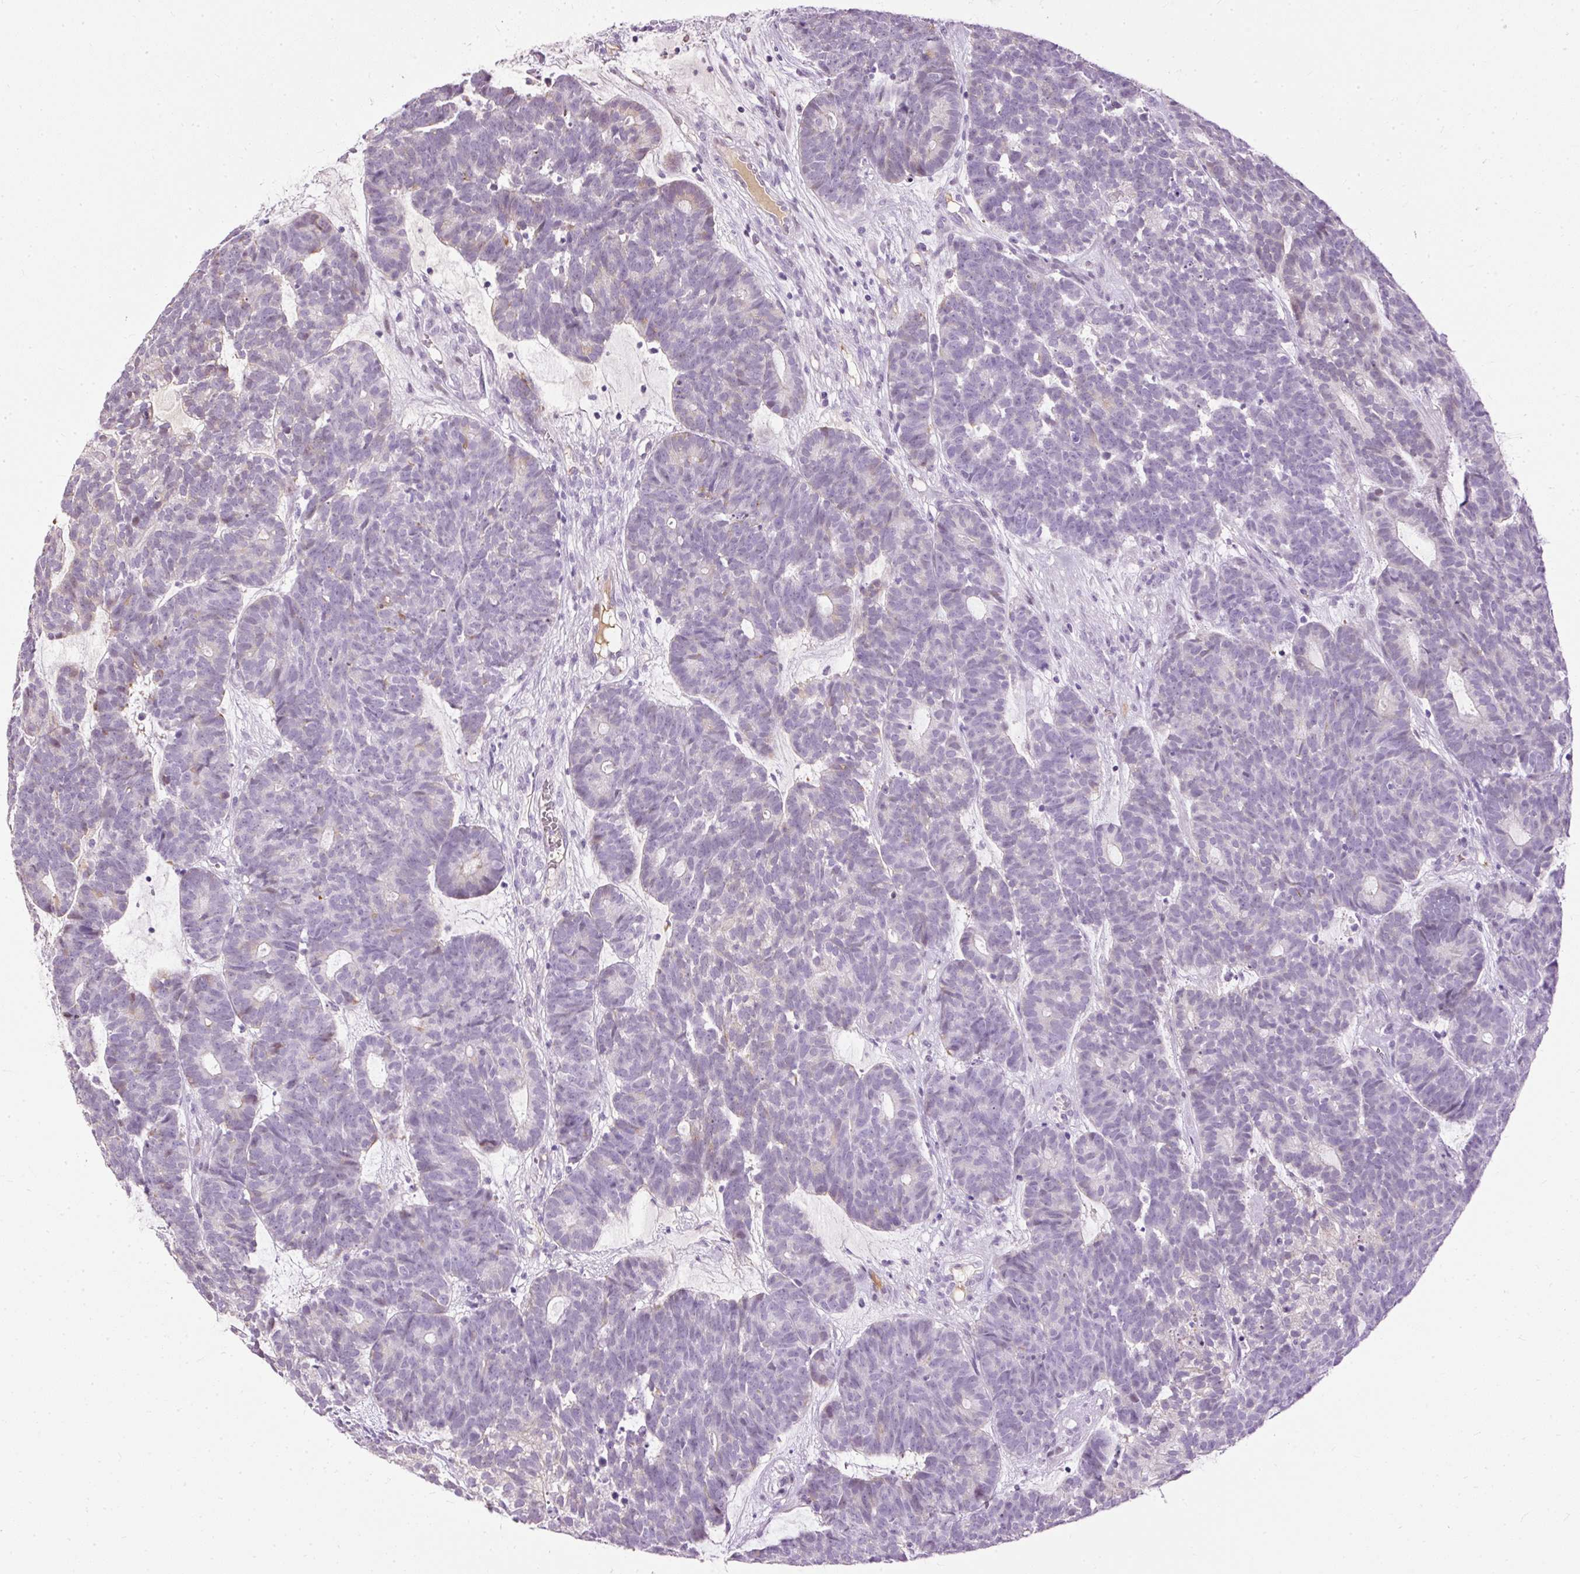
{"staining": {"intensity": "negative", "quantity": "none", "location": "none"}, "tissue": "head and neck cancer", "cell_type": "Tumor cells", "image_type": "cancer", "snomed": [{"axis": "morphology", "description": "Adenocarcinoma, NOS"}, {"axis": "topography", "description": "Head-Neck"}], "caption": "IHC micrograph of adenocarcinoma (head and neck) stained for a protein (brown), which shows no expression in tumor cells.", "gene": "PDE6B", "patient": {"sex": "female", "age": 81}}